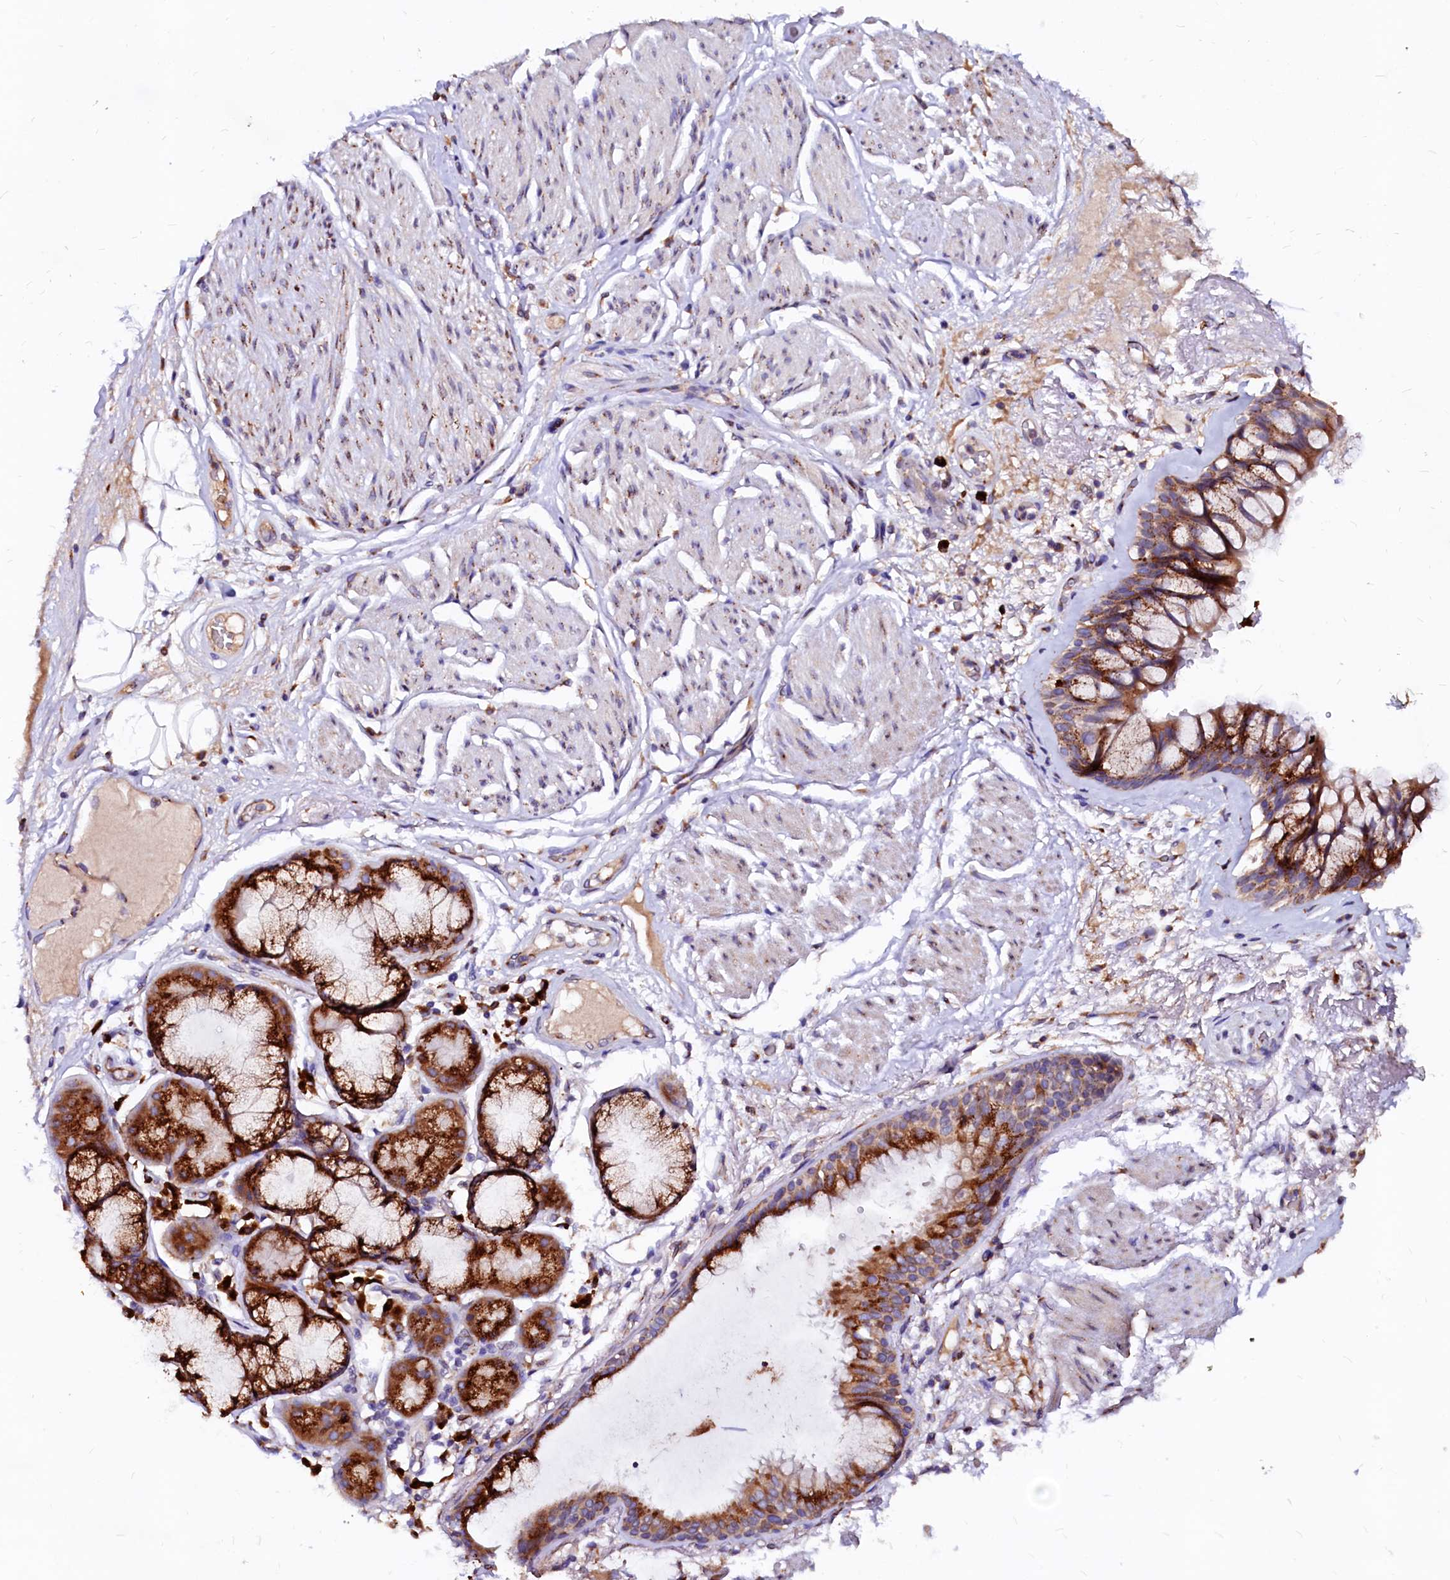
{"staining": {"intensity": "moderate", "quantity": "25%-75%", "location": "cytoplasmic/membranous"}, "tissue": "adipose tissue", "cell_type": "Adipocytes", "image_type": "normal", "snomed": [{"axis": "morphology", "description": "Normal tissue, NOS"}, {"axis": "topography", "description": "Bronchus"}], "caption": "Immunohistochemistry (DAB (3,3'-diaminobenzidine)) staining of benign human adipose tissue reveals moderate cytoplasmic/membranous protein expression in about 25%-75% of adipocytes.", "gene": "LMAN1", "patient": {"sex": "male", "age": 66}}